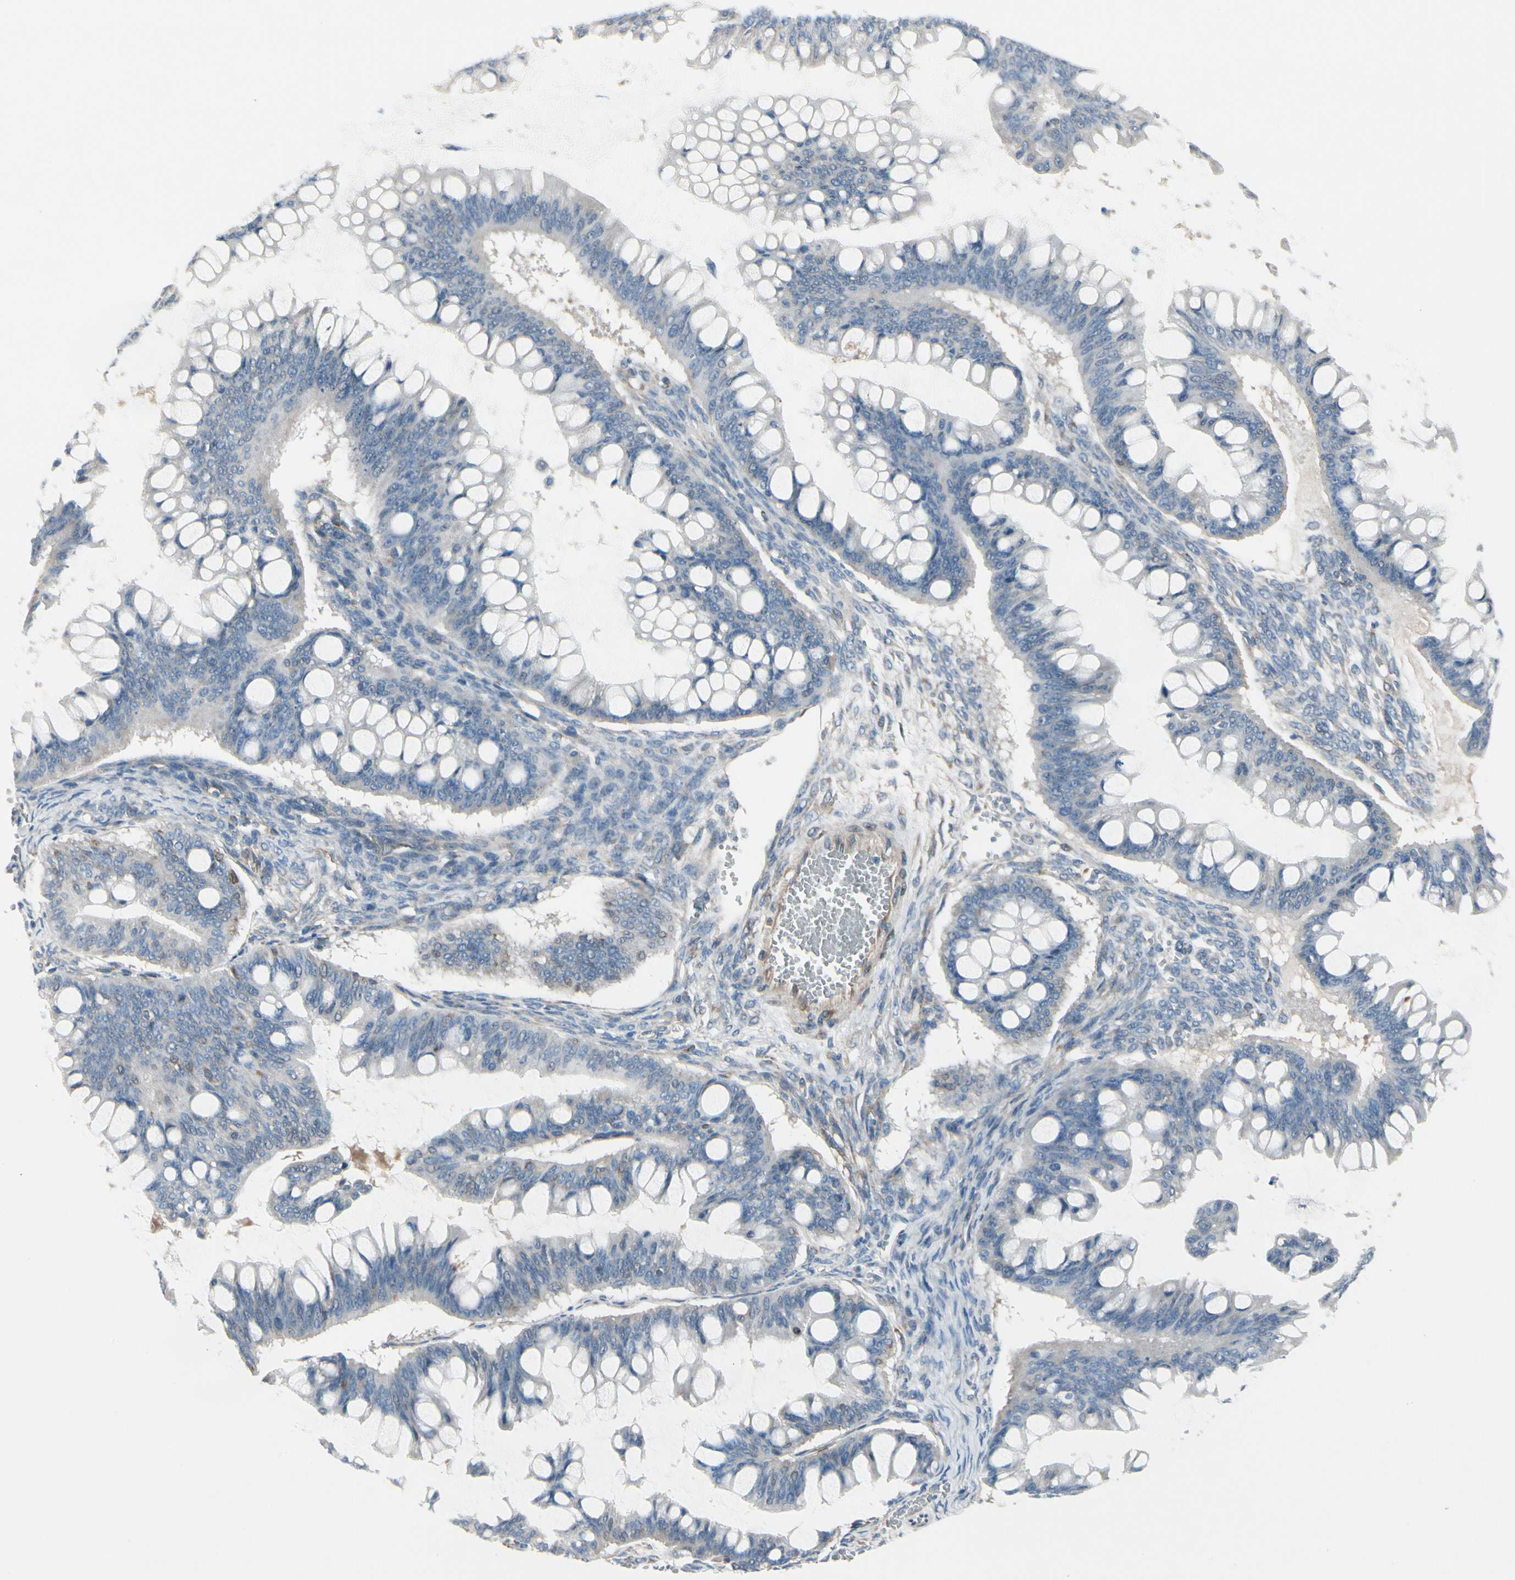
{"staining": {"intensity": "negative", "quantity": "none", "location": "none"}, "tissue": "ovarian cancer", "cell_type": "Tumor cells", "image_type": "cancer", "snomed": [{"axis": "morphology", "description": "Cystadenocarcinoma, mucinous, NOS"}, {"axis": "topography", "description": "Ovary"}], "caption": "Photomicrograph shows no significant protein expression in tumor cells of mucinous cystadenocarcinoma (ovarian).", "gene": "MAP2", "patient": {"sex": "female", "age": 73}}